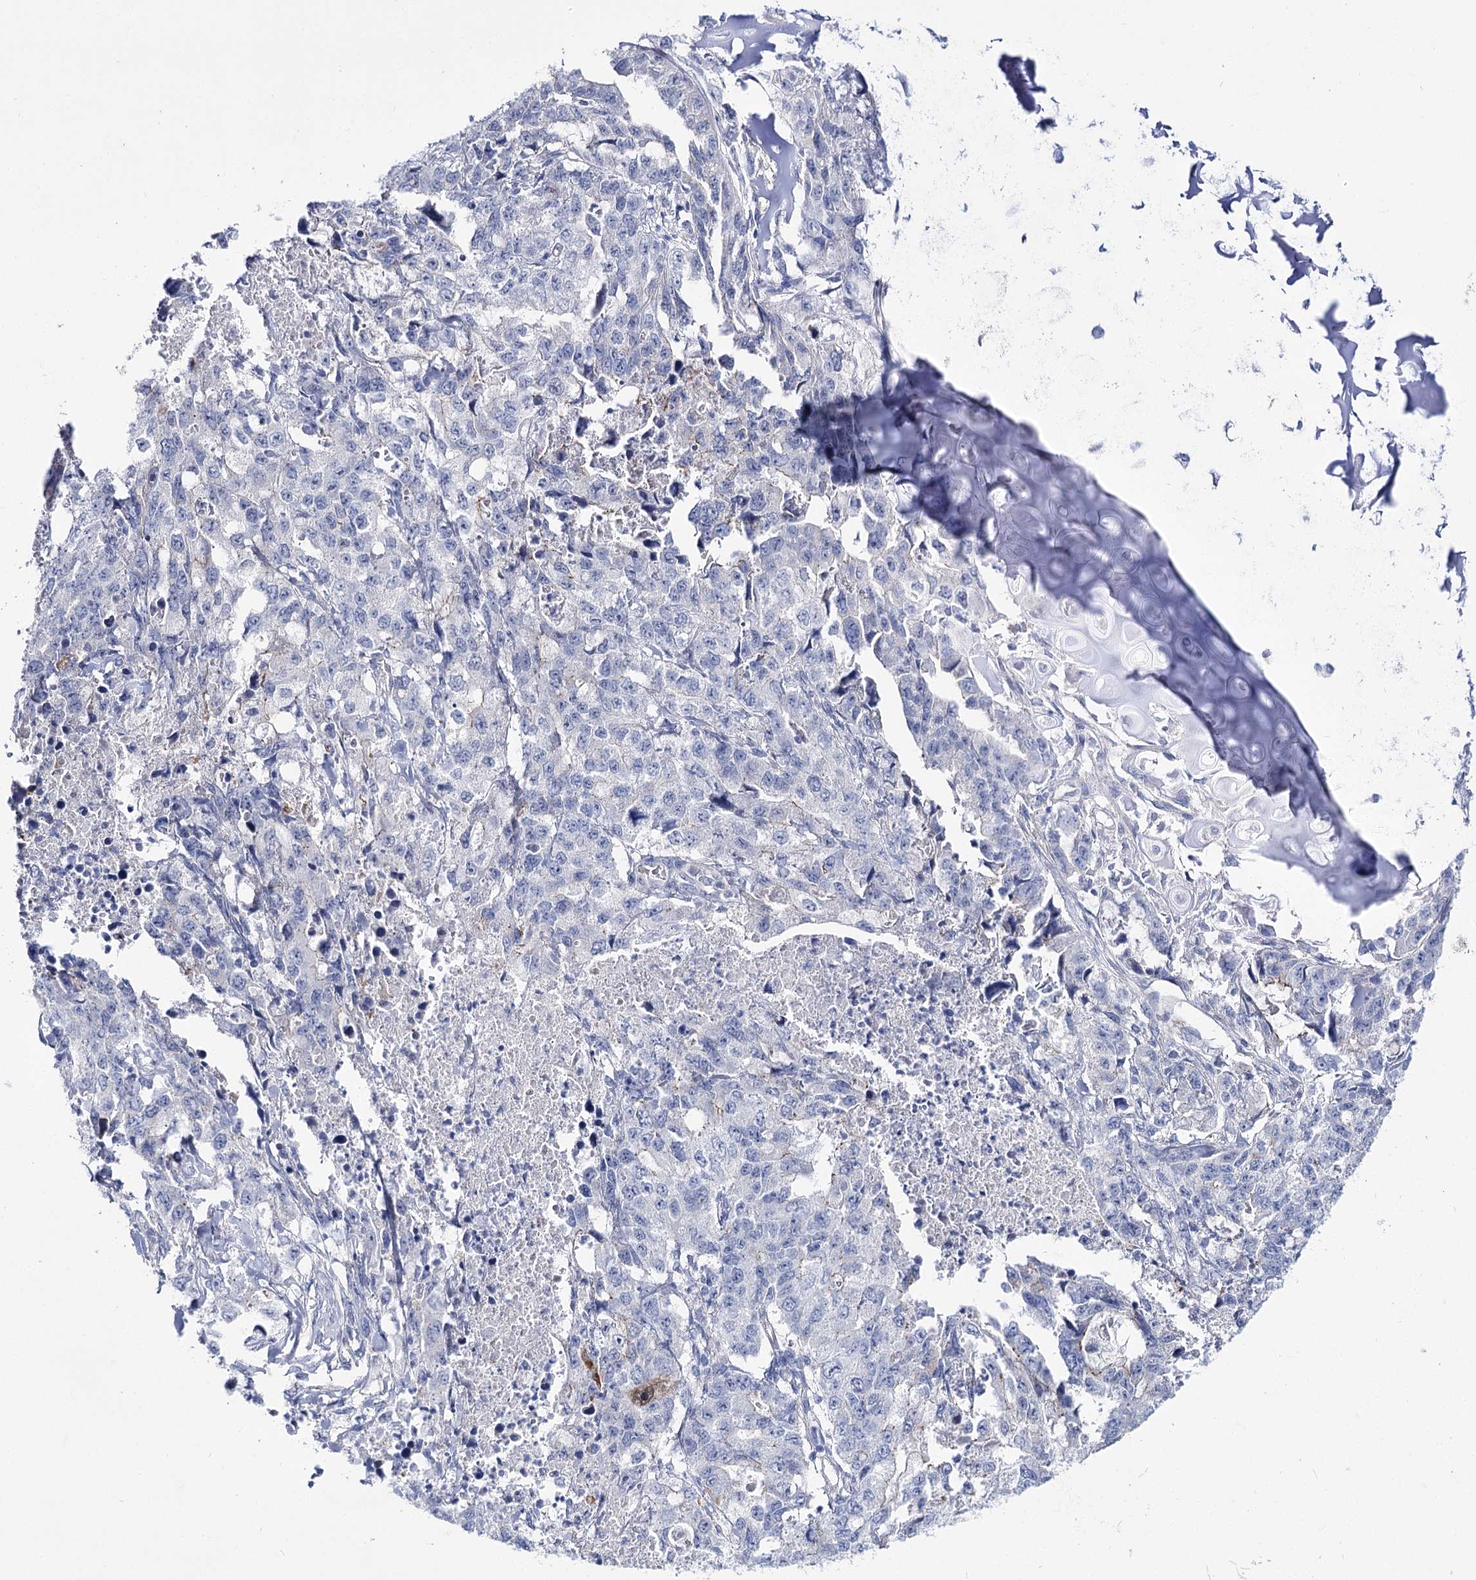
{"staining": {"intensity": "negative", "quantity": "none", "location": "none"}, "tissue": "lung cancer", "cell_type": "Tumor cells", "image_type": "cancer", "snomed": [{"axis": "morphology", "description": "Adenocarcinoma, NOS"}, {"axis": "topography", "description": "Lung"}], "caption": "High magnification brightfield microscopy of adenocarcinoma (lung) stained with DAB (3,3'-diaminobenzidine) (brown) and counterstained with hematoxylin (blue): tumor cells show no significant expression.", "gene": "NRAP", "patient": {"sex": "female", "age": 51}}